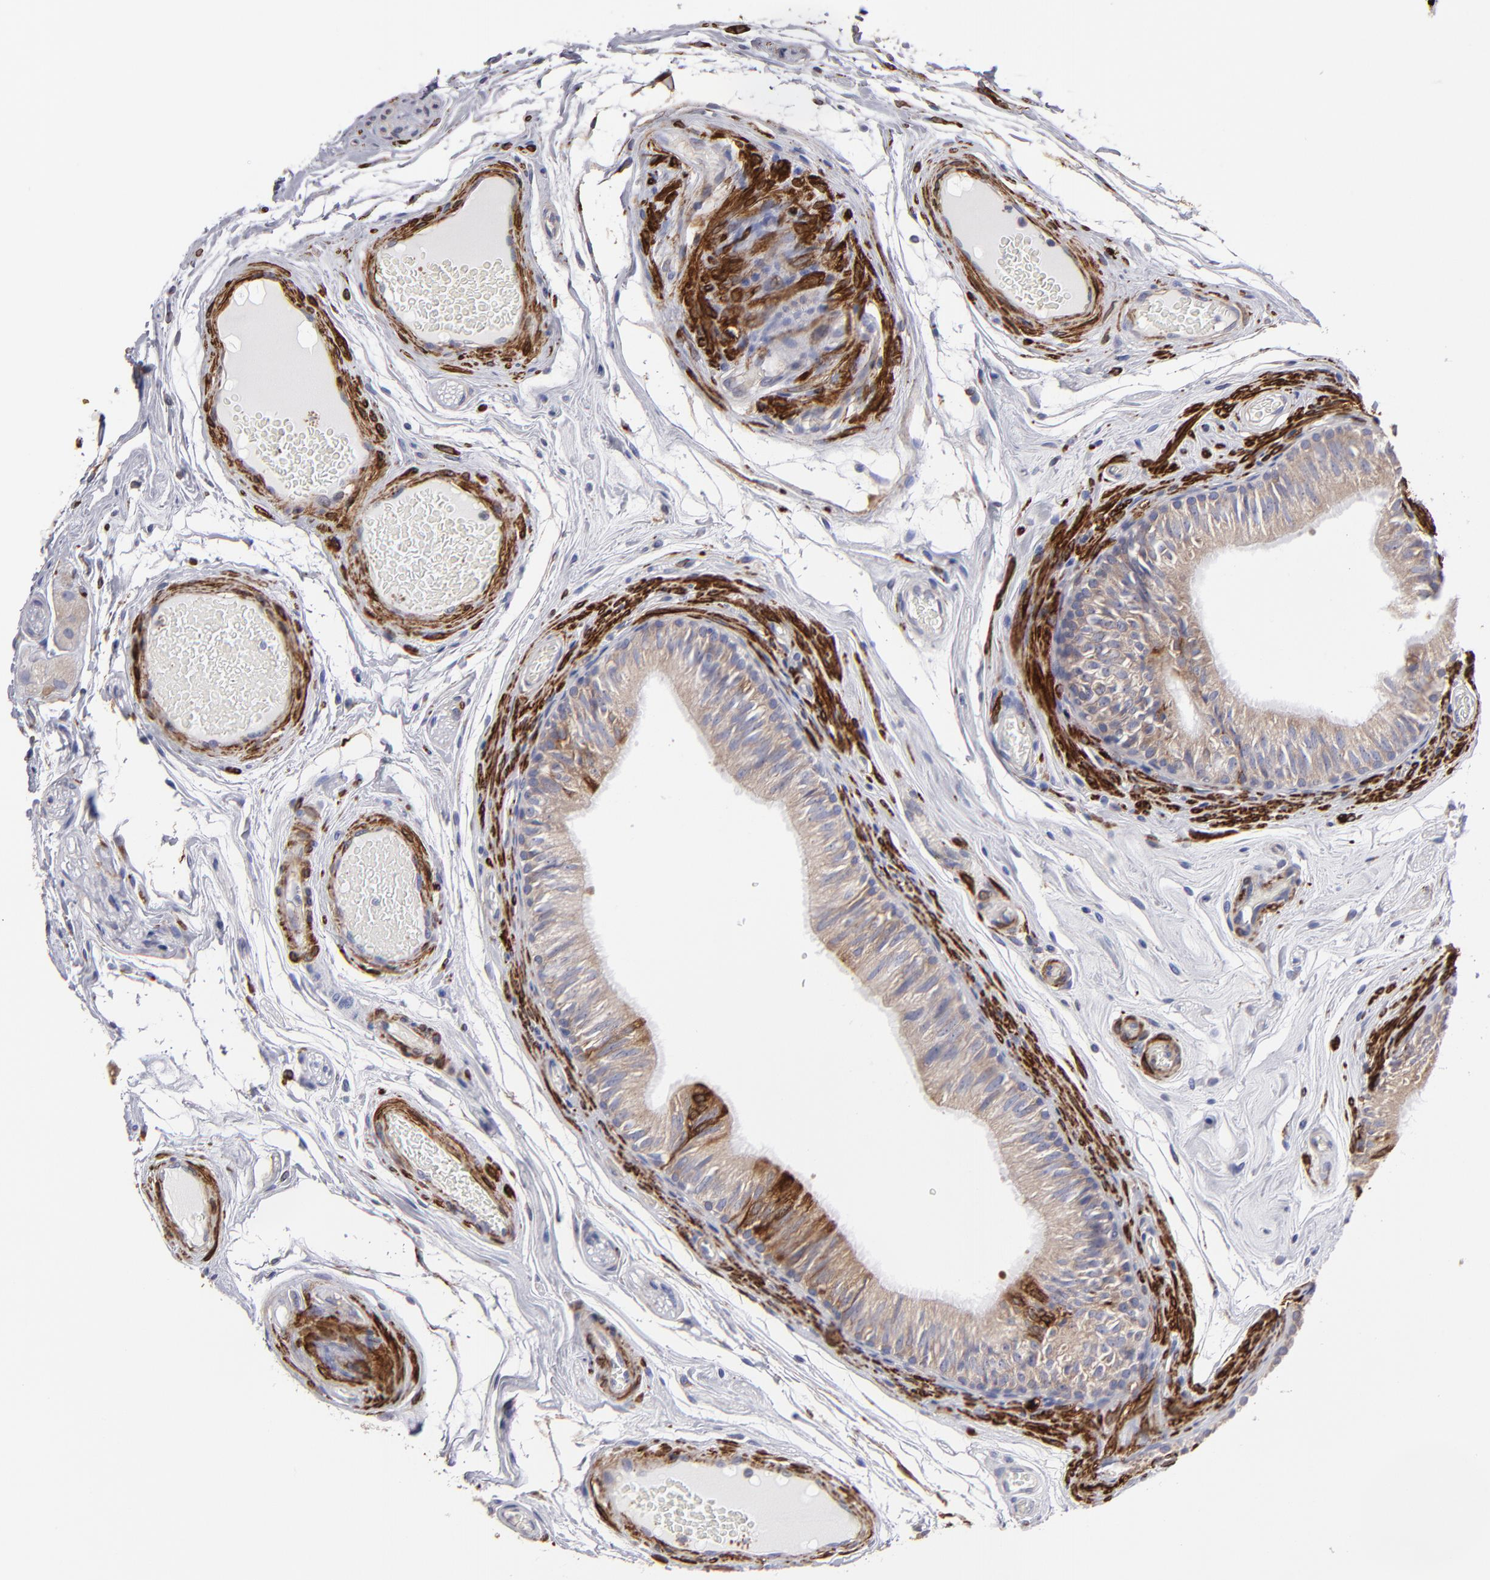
{"staining": {"intensity": "moderate", "quantity": ">75%", "location": "cytoplasmic/membranous"}, "tissue": "epididymis", "cell_type": "Glandular cells", "image_type": "normal", "snomed": [{"axis": "morphology", "description": "Normal tissue, NOS"}, {"axis": "topography", "description": "Testis"}, {"axis": "topography", "description": "Epididymis"}], "caption": "Immunohistochemical staining of normal epididymis shows medium levels of moderate cytoplasmic/membranous staining in about >75% of glandular cells.", "gene": "SLMAP", "patient": {"sex": "male", "age": 36}}